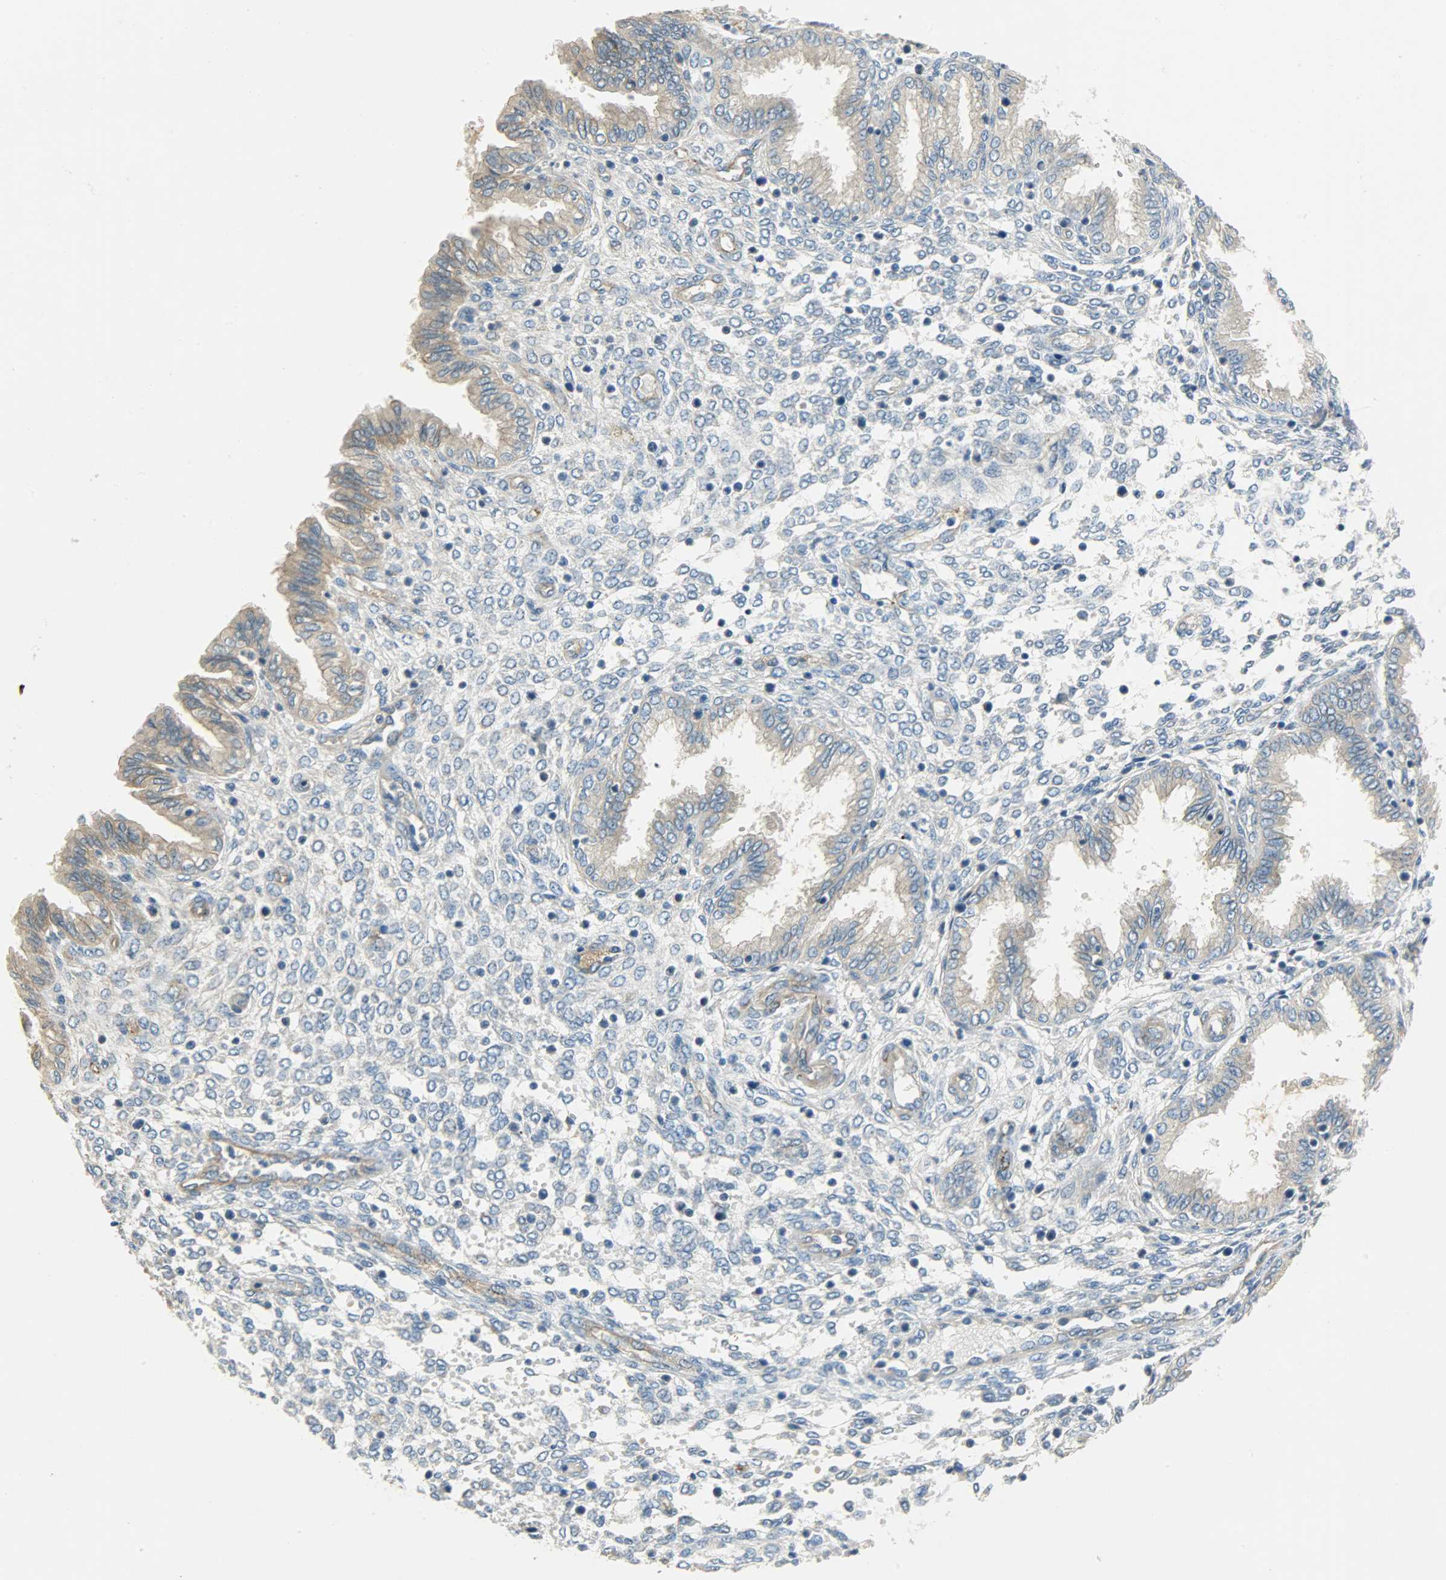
{"staining": {"intensity": "weak", "quantity": "25%-75%", "location": "cytoplasmic/membranous"}, "tissue": "endometrium", "cell_type": "Cells in endometrial stroma", "image_type": "normal", "snomed": [{"axis": "morphology", "description": "Normal tissue, NOS"}, {"axis": "topography", "description": "Endometrium"}], "caption": "Immunohistochemical staining of benign endometrium demonstrates weak cytoplasmic/membranous protein staining in about 25%-75% of cells in endometrial stroma.", "gene": "KIAA1217", "patient": {"sex": "female", "age": 33}}